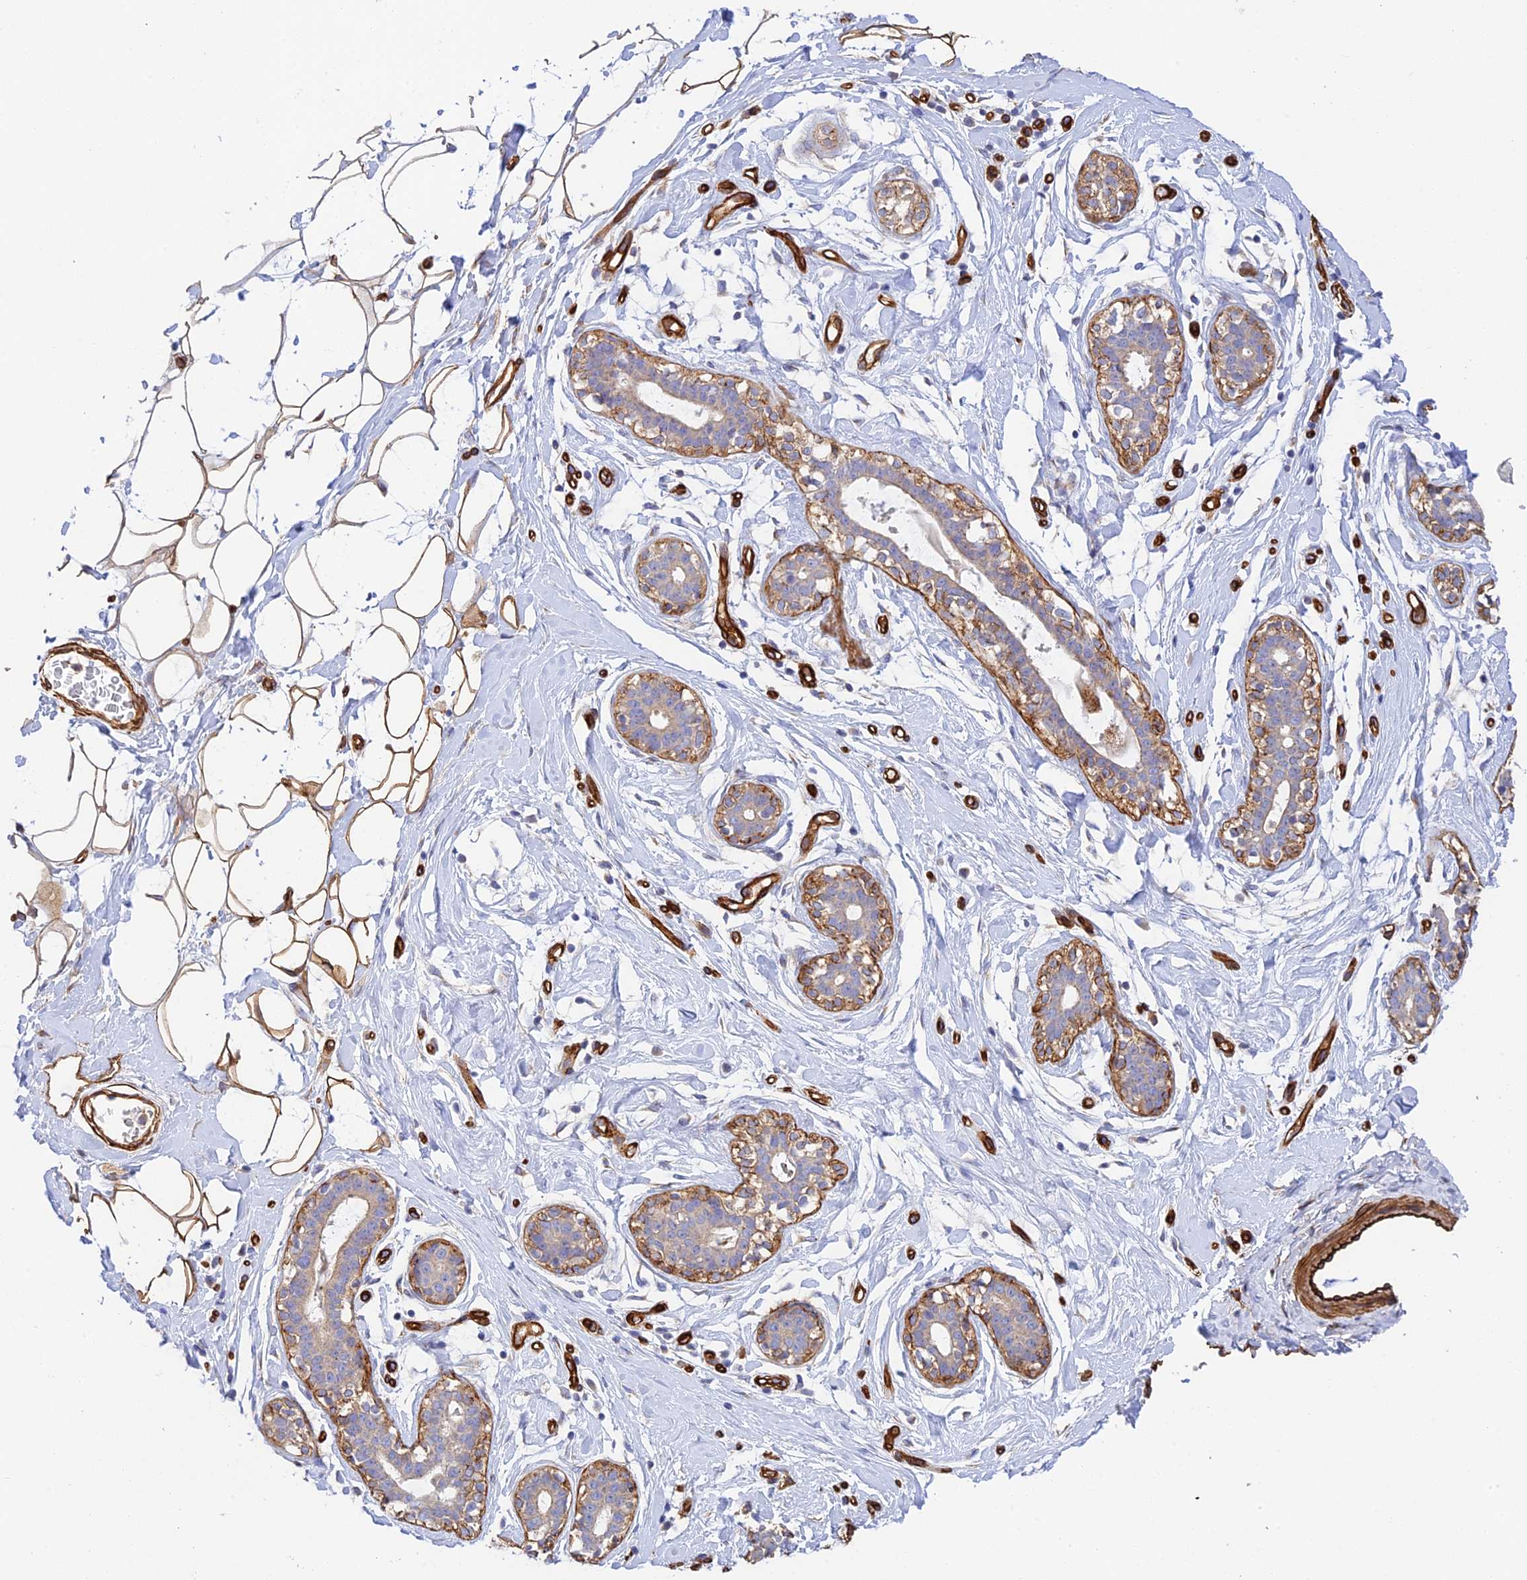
{"staining": {"intensity": "strong", "quantity": ">75%", "location": "cytoplasmic/membranous"}, "tissue": "adipose tissue", "cell_type": "Adipocytes", "image_type": "normal", "snomed": [{"axis": "morphology", "description": "Normal tissue, NOS"}, {"axis": "topography", "description": "Breast"}], "caption": "The micrograph shows staining of normal adipose tissue, revealing strong cytoplasmic/membranous protein expression (brown color) within adipocytes. (DAB (3,3'-diaminobenzidine) IHC with brightfield microscopy, high magnification).", "gene": "MYO9A", "patient": {"sex": "female", "age": 26}}